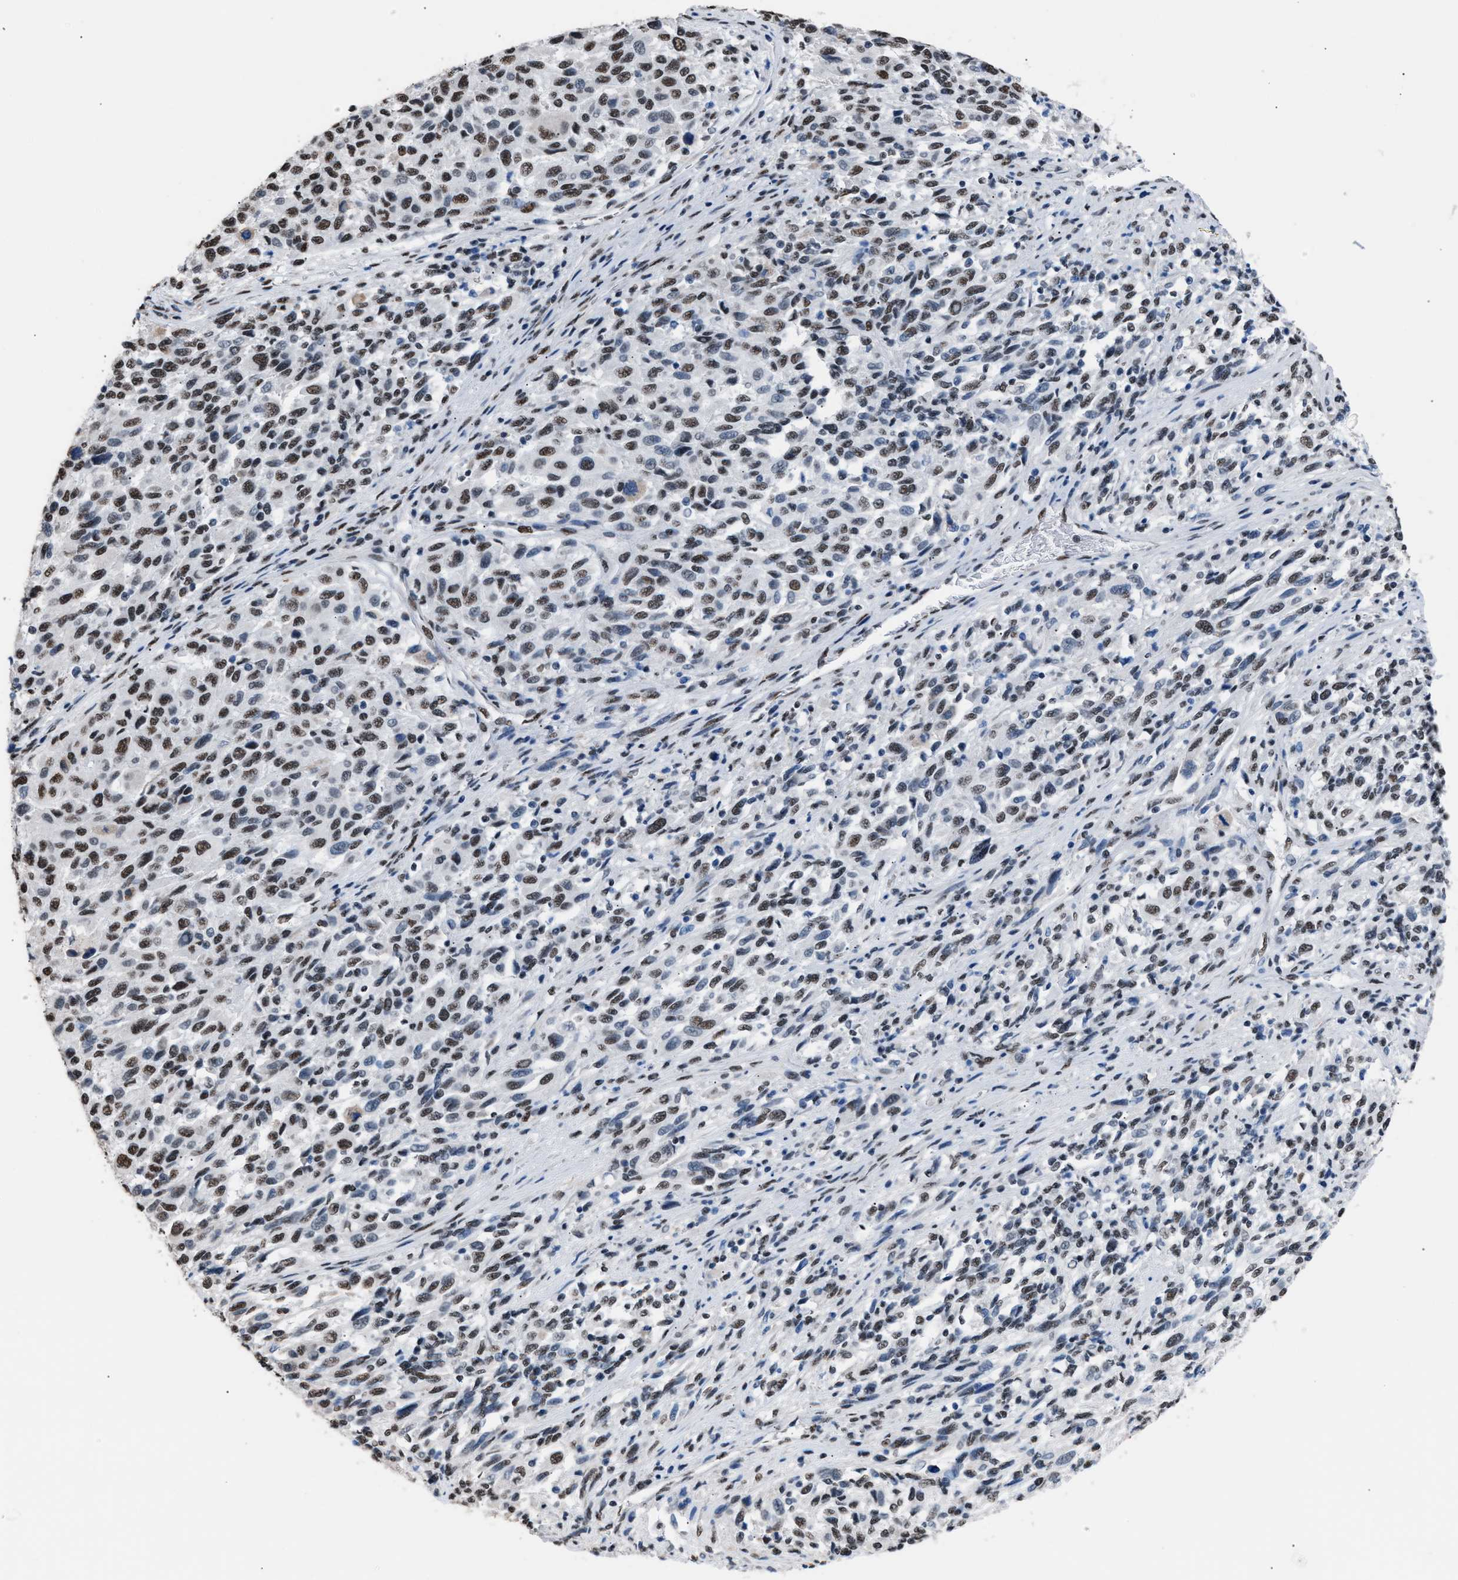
{"staining": {"intensity": "moderate", "quantity": ">75%", "location": "nuclear"}, "tissue": "melanoma", "cell_type": "Tumor cells", "image_type": "cancer", "snomed": [{"axis": "morphology", "description": "Malignant melanoma, Metastatic site"}, {"axis": "topography", "description": "Lymph node"}], "caption": "A high-resolution image shows IHC staining of malignant melanoma (metastatic site), which demonstrates moderate nuclear staining in about >75% of tumor cells.", "gene": "CCAR2", "patient": {"sex": "male", "age": 61}}